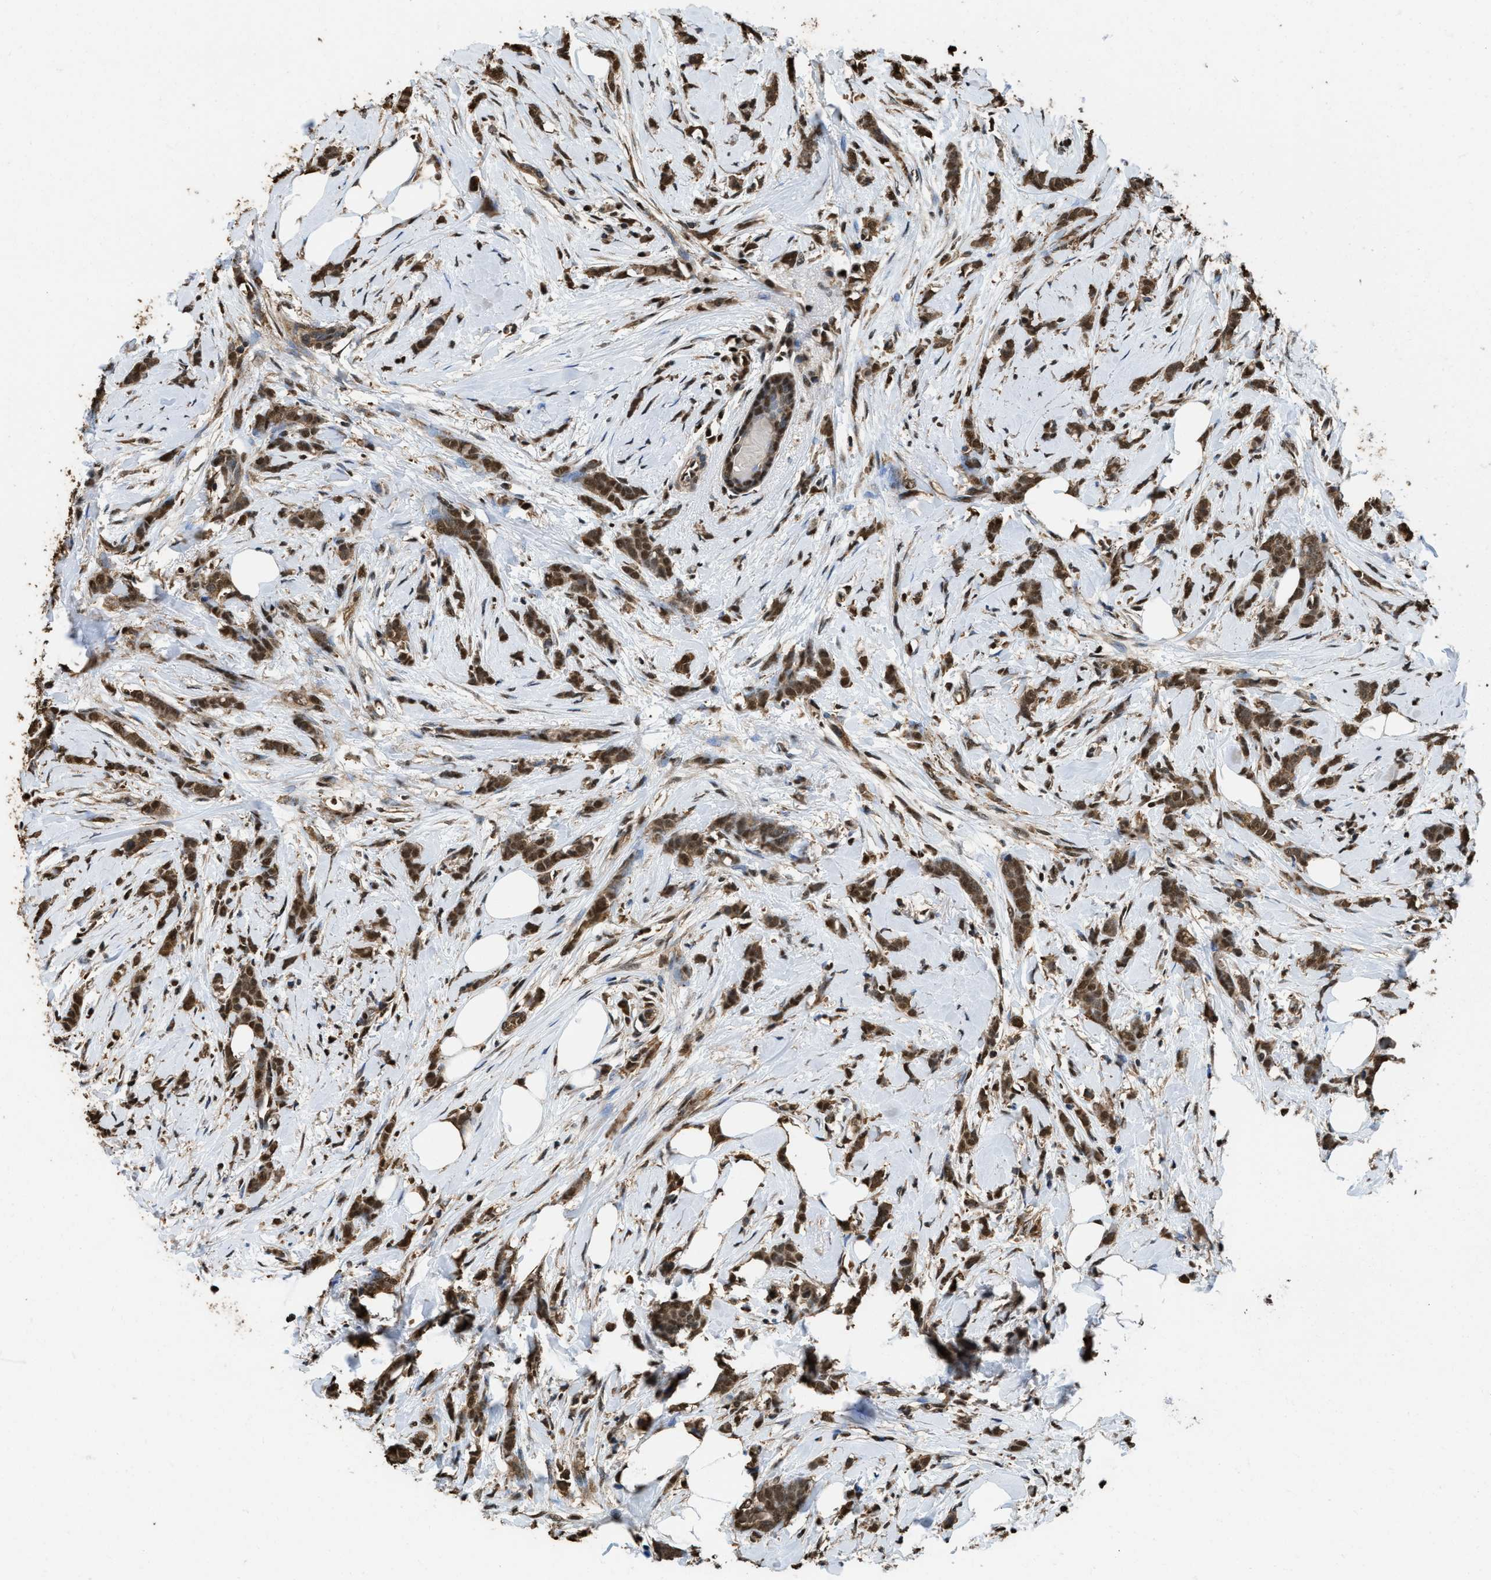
{"staining": {"intensity": "strong", "quantity": ">75%", "location": "cytoplasmic/membranous,nuclear"}, "tissue": "breast cancer", "cell_type": "Tumor cells", "image_type": "cancer", "snomed": [{"axis": "morphology", "description": "Lobular carcinoma, in situ"}, {"axis": "morphology", "description": "Lobular carcinoma"}, {"axis": "topography", "description": "Breast"}], "caption": "A high amount of strong cytoplasmic/membranous and nuclear positivity is present in approximately >75% of tumor cells in lobular carcinoma (breast) tissue. (IHC, brightfield microscopy, high magnification).", "gene": "GAPDH", "patient": {"sex": "female", "age": 41}}